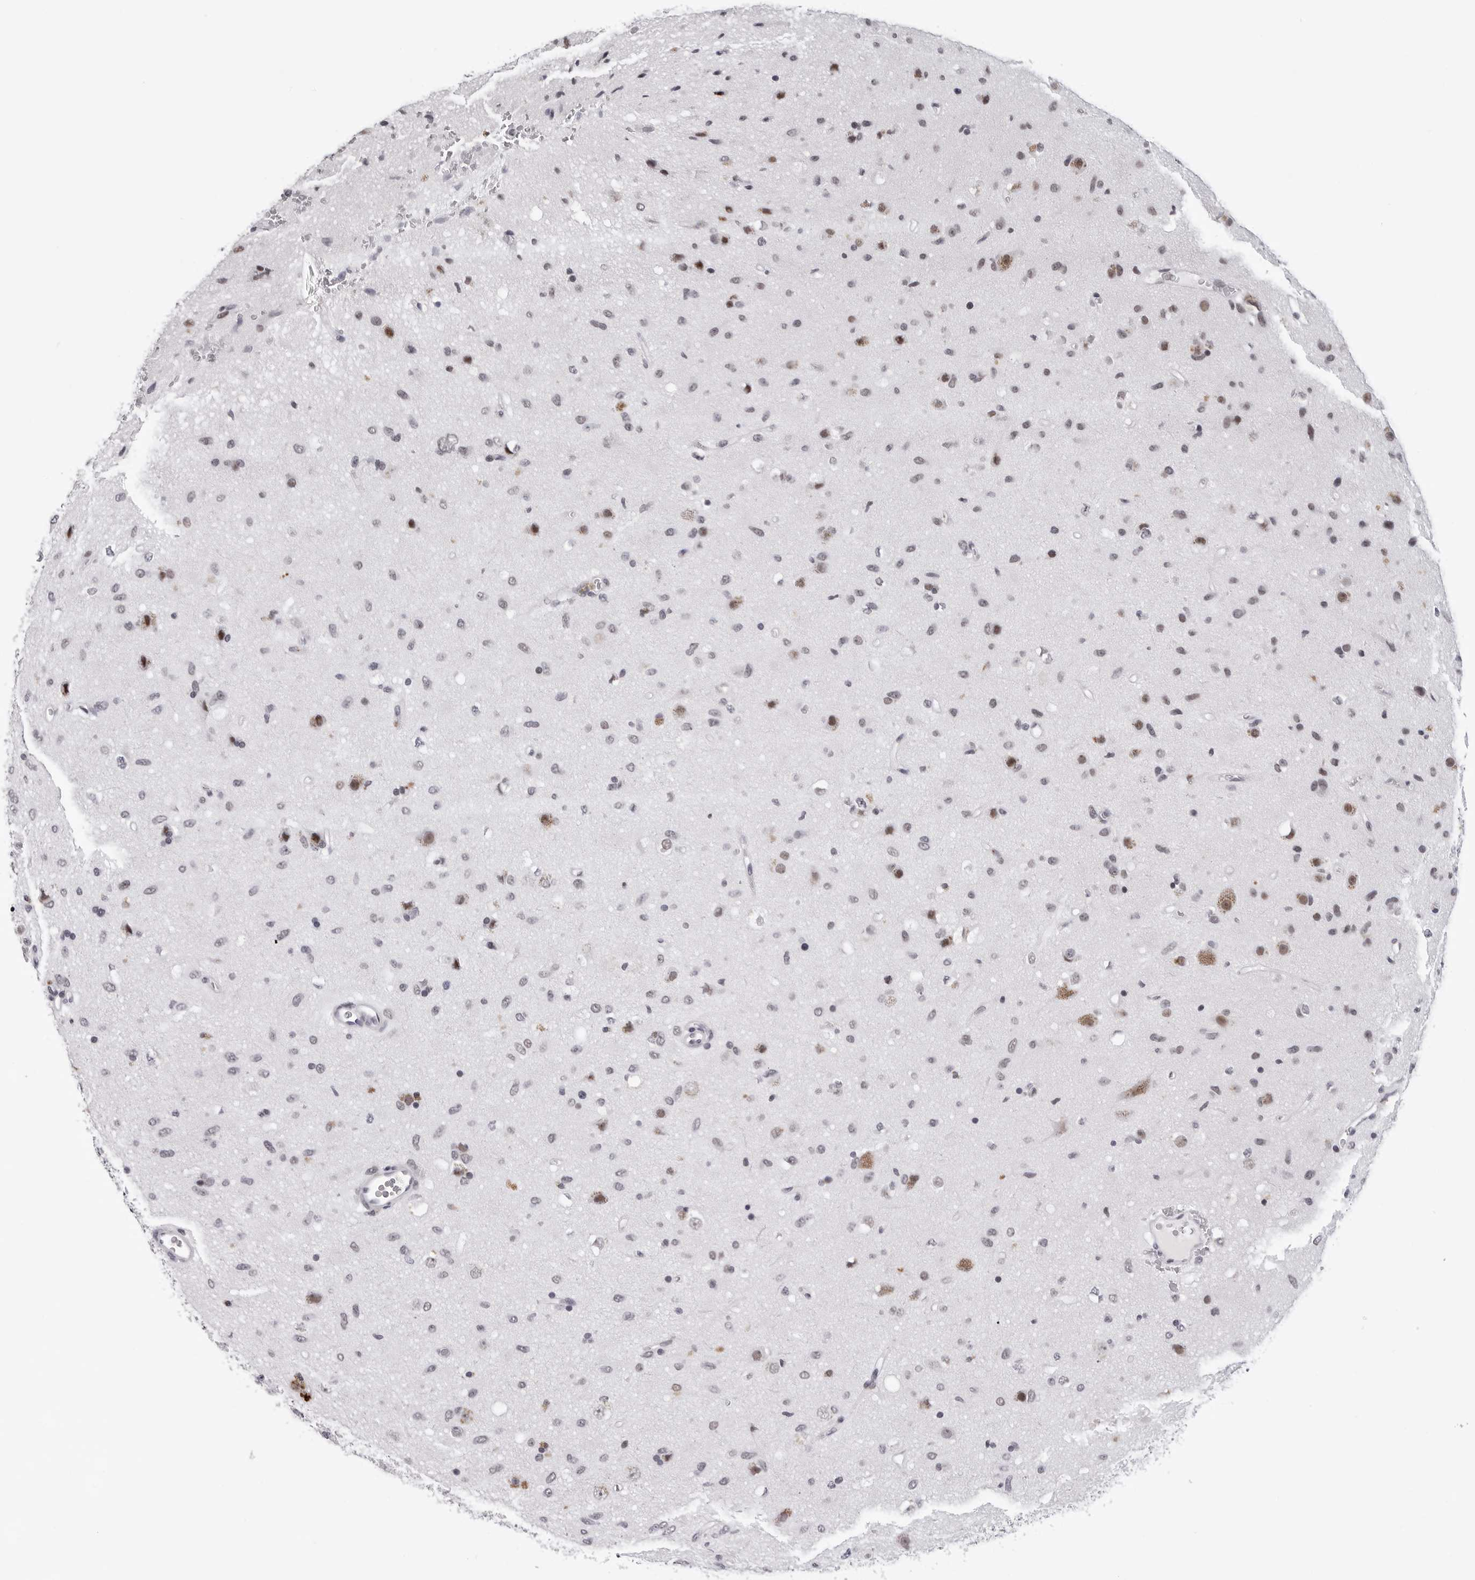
{"staining": {"intensity": "weak", "quantity": "<25%", "location": "nuclear"}, "tissue": "glioma", "cell_type": "Tumor cells", "image_type": "cancer", "snomed": [{"axis": "morphology", "description": "Glioma, malignant, Low grade"}, {"axis": "topography", "description": "Brain"}], "caption": "DAB (3,3'-diaminobenzidine) immunohistochemical staining of low-grade glioma (malignant) displays no significant positivity in tumor cells.", "gene": "SF3B4", "patient": {"sex": "male", "age": 77}}